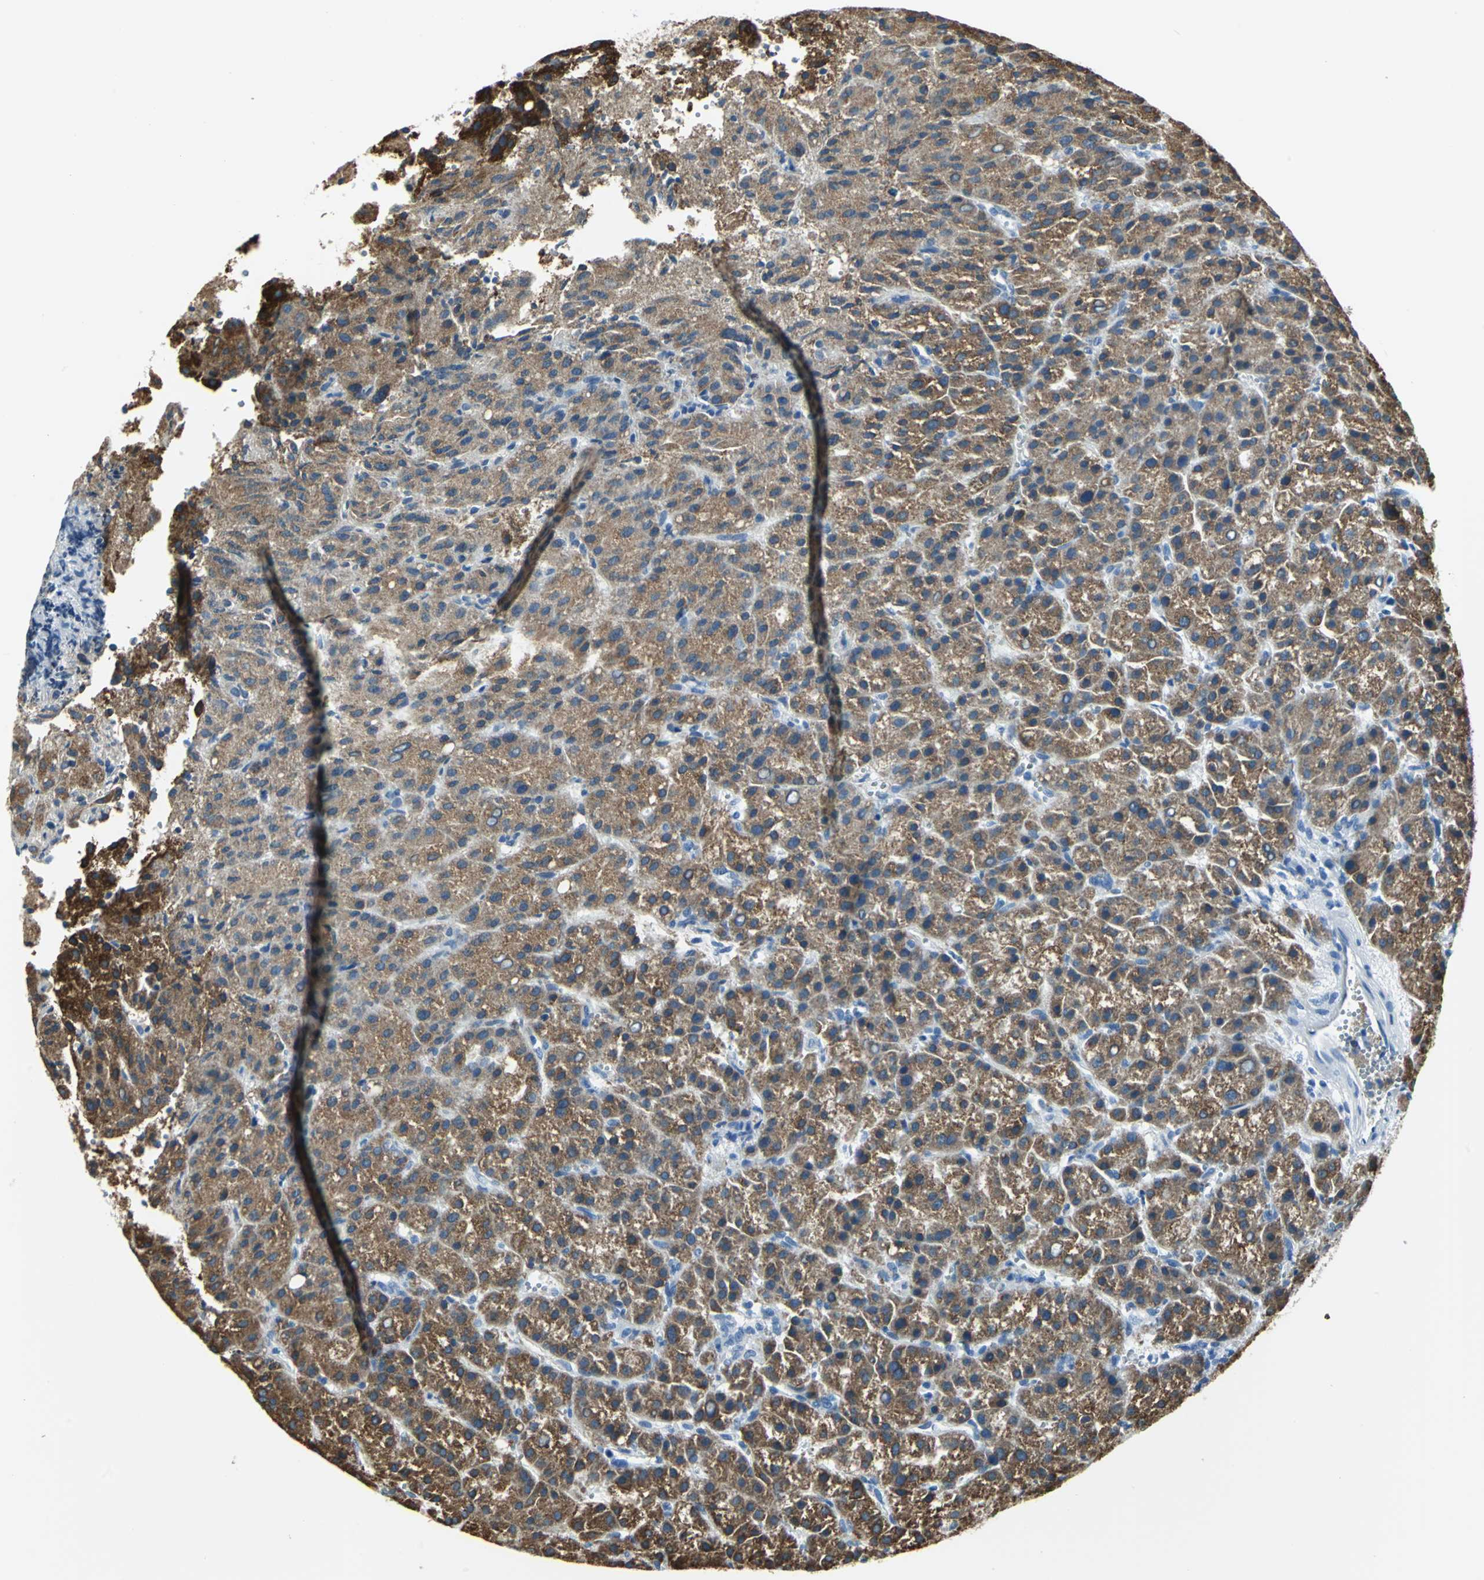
{"staining": {"intensity": "strong", "quantity": ">75%", "location": "cytoplasmic/membranous"}, "tissue": "liver cancer", "cell_type": "Tumor cells", "image_type": "cancer", "snomed": [{"axis": "morphology", "description": "Carcinoma, Hepatocellular, NOS"}, {"axis": "topography", "description": "Liver"}], "caption": "Tumor cells demonstrate high levels of strong cytoplasmic/membranous staining in about >75% of cells in liver hepatocellular carcinoma.", "gene": "CYB5A", "patient": {"sex": "female", "age": 58}}